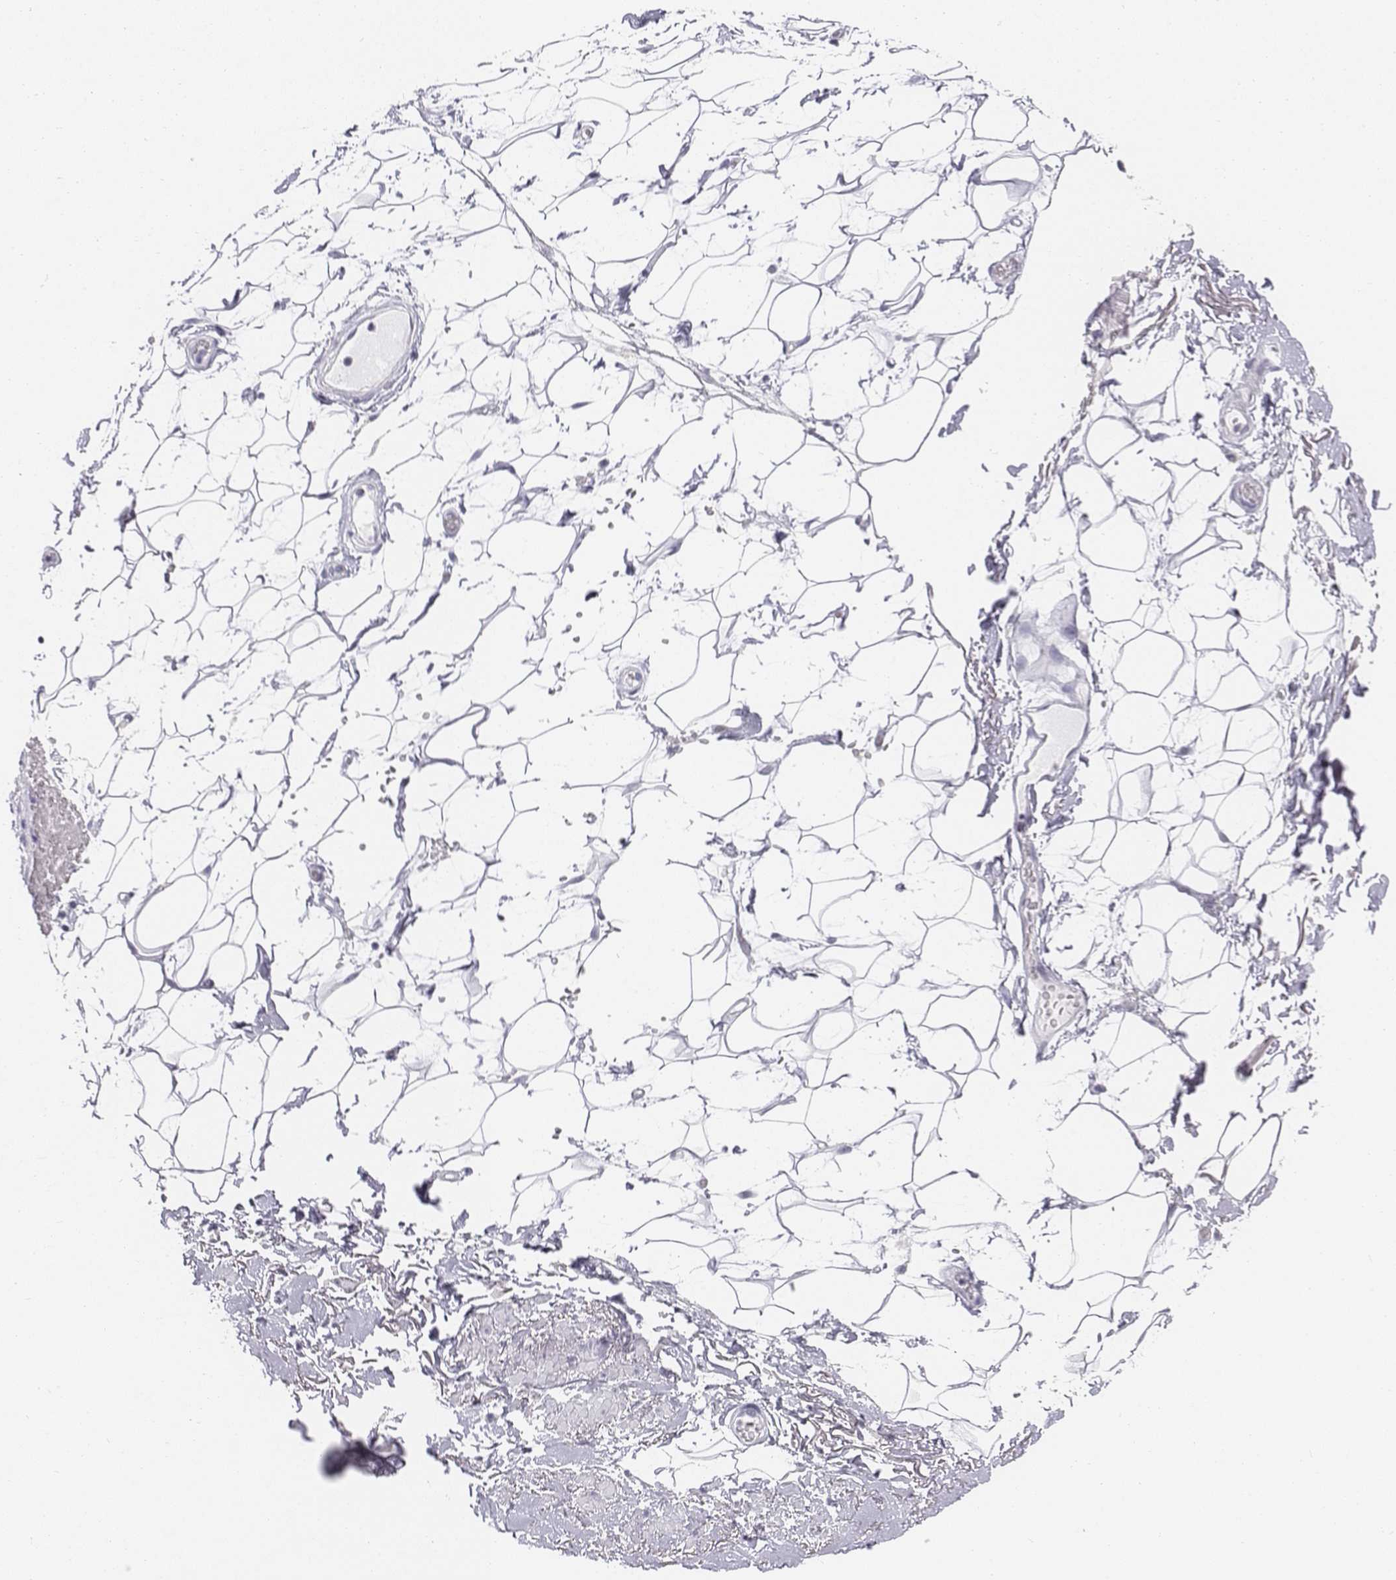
{"staining": {"intensity": "negative", "quantity": "none", "location": "none"}, "tissue": "adipose tissue", "cell_type": "Adipocytes", "image_type": "normal", "snomed": [{"axis": "morphology", "description": "Normal tissue, NOS"}, {"axis": "topography", "description": "Anal"}, {"axis": "topography", "description": "Peripheral nerve tissue"}], "caption": "Adipocytes are negative for brown protein staining in normal adipose tissue. The staining is performed using DAB (3,3'-diaminobenzidine) brown chromogen with nuclei counter-stained in using hematoxylin.", "gene": "TH", "patient": {"sex": "male", "age": 78}}